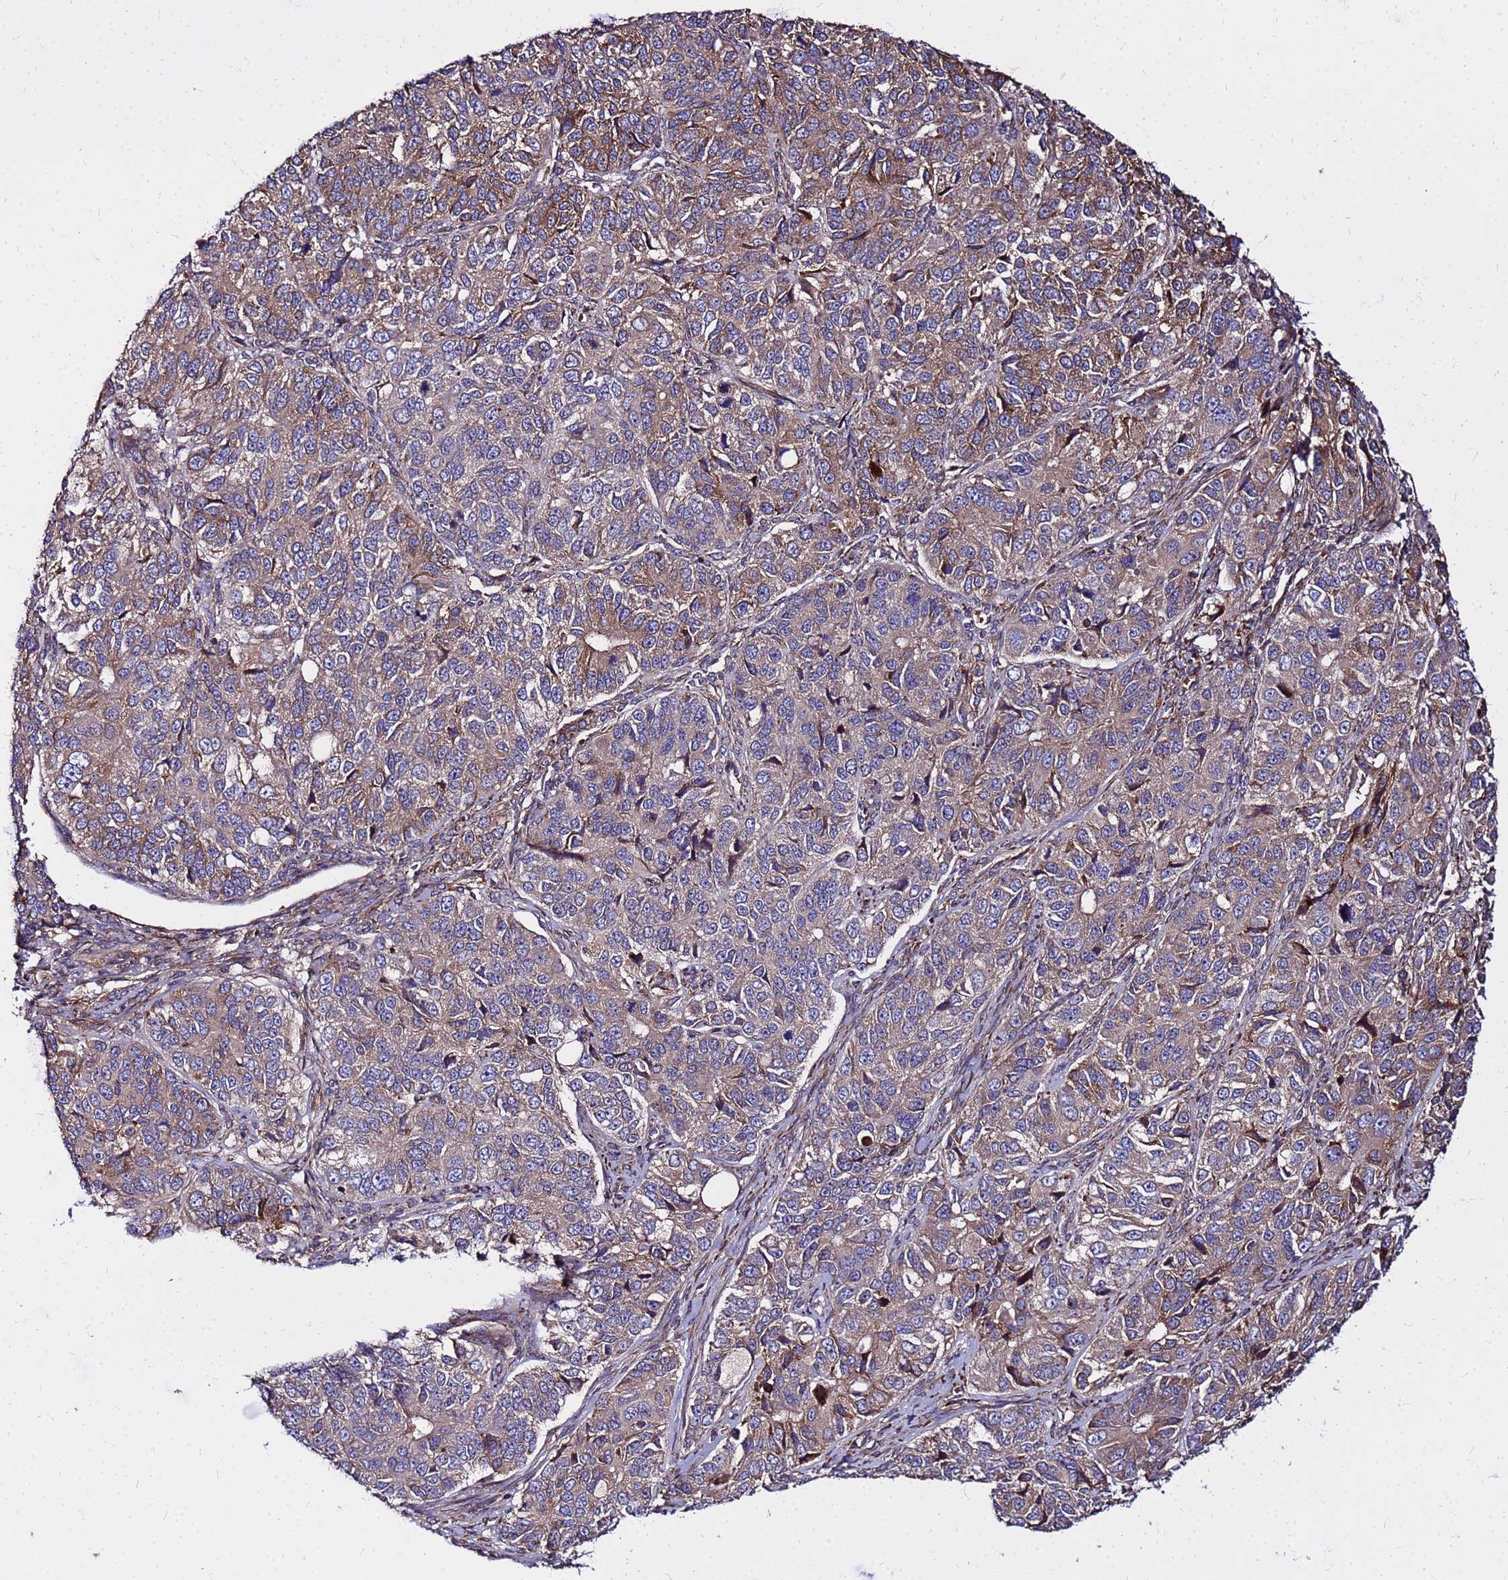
{"staining": {"intensity": "moderate", "quantity": ">75%", "location": "cytoplasmic/membranous"}, "tissue": "ovarian cancer", "cell_type": "Tumor cells", "image_type": "cancer", "snomed": [{"axis": "morphology", "description": "Carcinoma, endometroid"}, {"axis": "topography", "description": "Ovary"}], "caption": "Human ovarian endometroid carcinoma stained for a protein (brown) displays moderate cytoplasmic/membranous positive expression in approximately >75% of tumor cells.", "gene": "WWC2", "patient": {"sex": "female", "age": 51}}